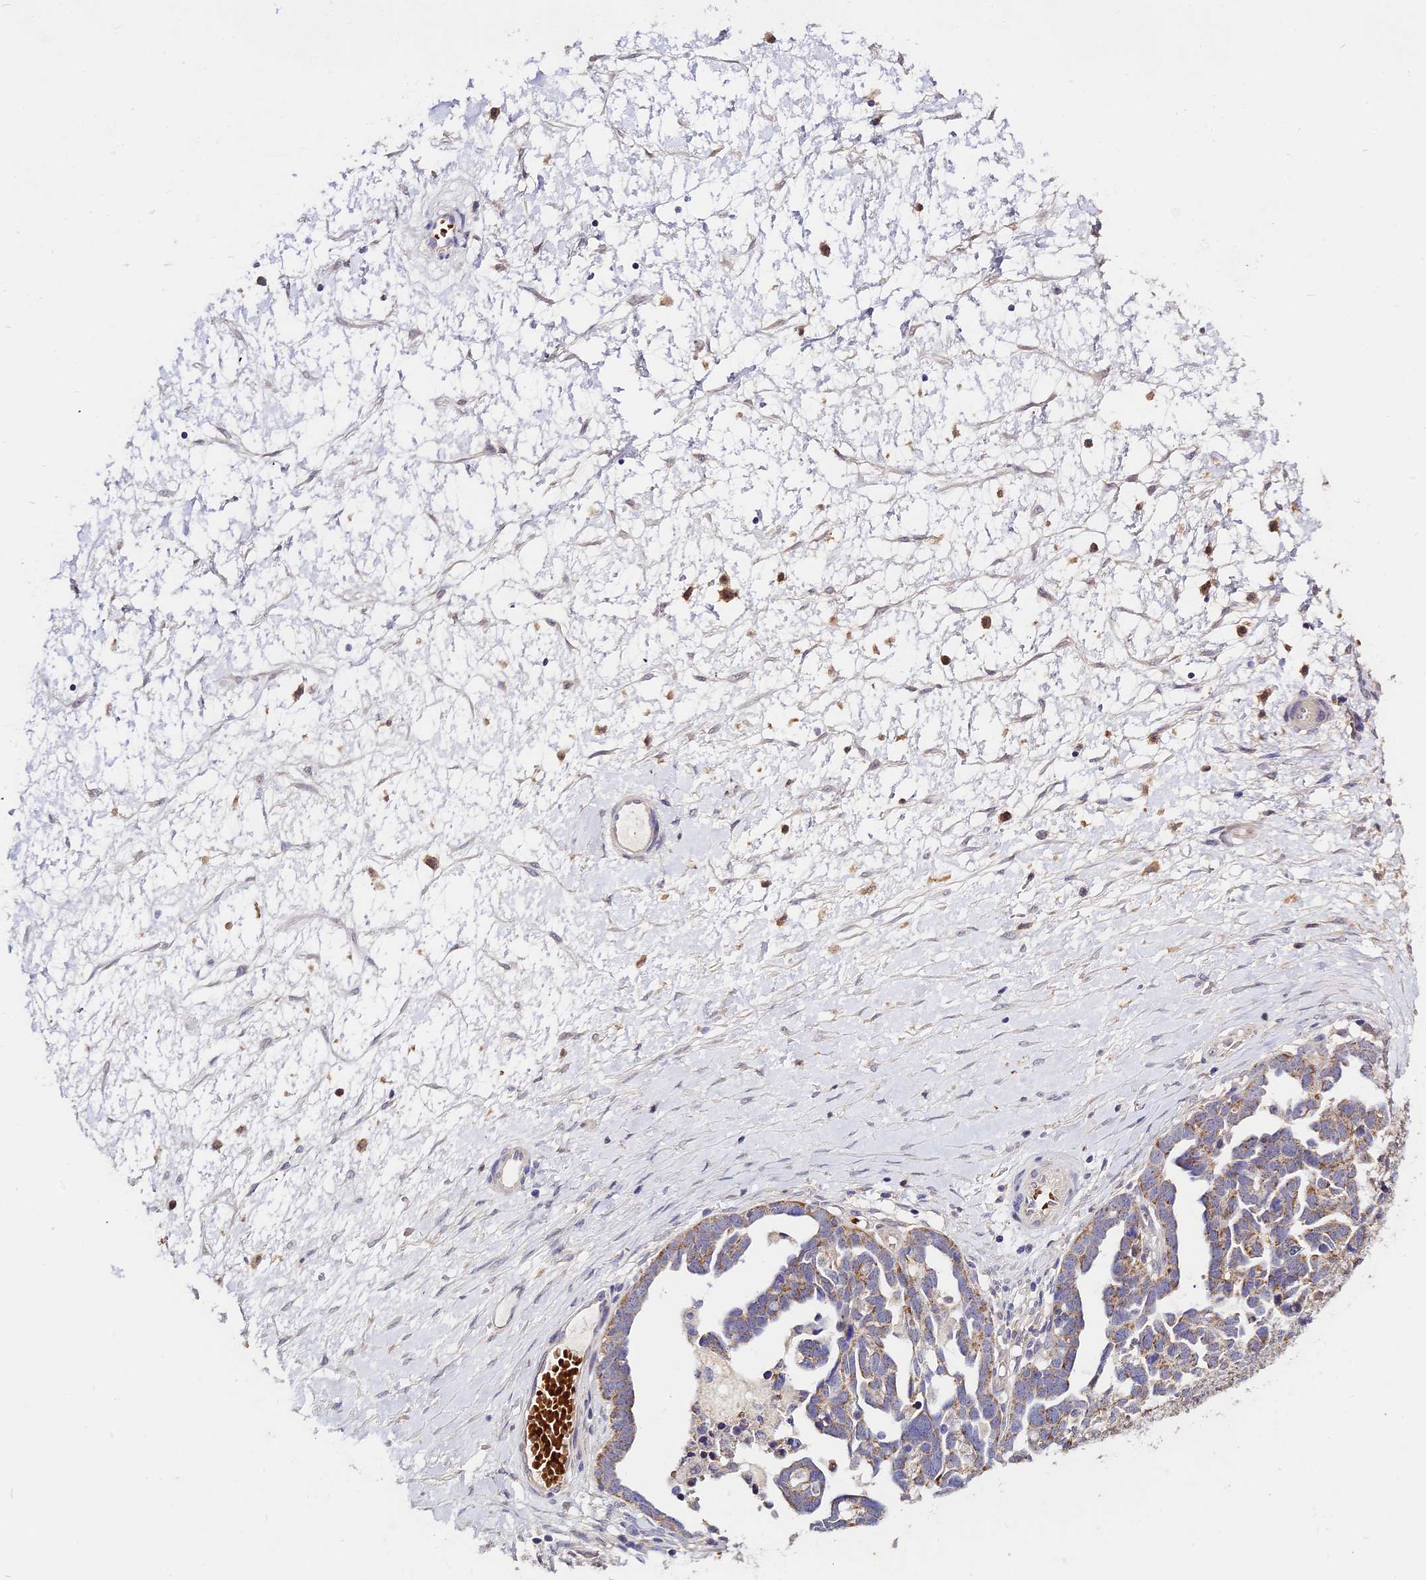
{"staining": {"intensity": "moderate", "quantity": "<25%", "location": "cytoplasmic/membranous"}, "tissue": "ovarian cancer", "cell_type": "Tumor cells", "image_type": "cancer", "snomed": [{"axis": "morphology", "description": "Cystadenocarcinoma, serous, NOS"}, {"axis": "topography", "description": "Ovary"}], "caption": "A photomicrograph of human ovarian cancer stained for a protein displays moderate cytoplasmic/membranous brown staining in tumor cells. (Brightfield microscopy of DAB IHC at high magnification).", "gene": "WDR5B", "patient": {"sex": "female", "age": 54}}